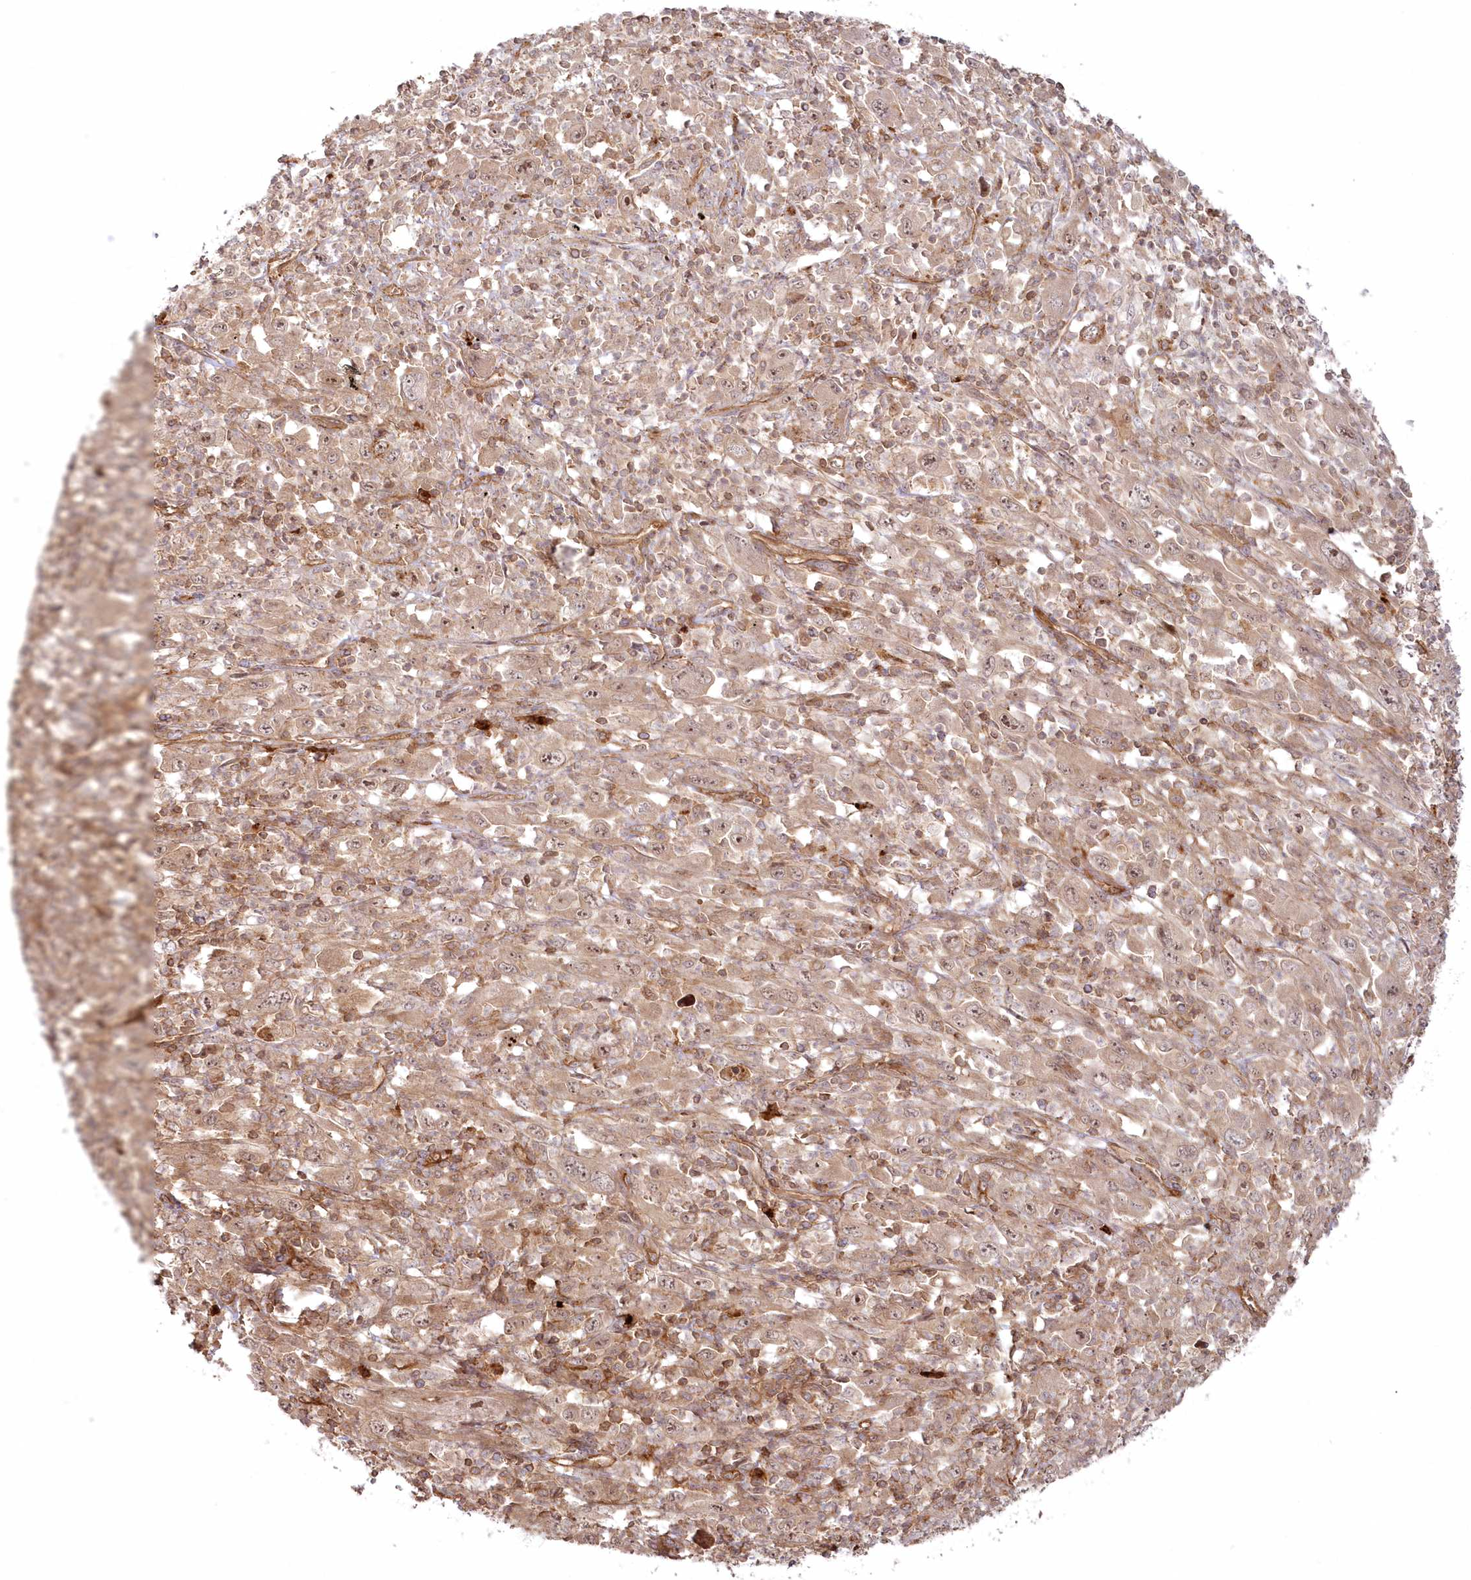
{"staining": {"intensity": "moderate", "quantity": ">75%", "location": "cytoplasmic/membranous,nuclear"}, "tissue": "melanoma", "cell_type": "Tumor cells", "image_type": "cancer", "snomed": [{"axis": "morphology", "description": "Malignant melanoma, Metastatic site"}, {"axis": "topography", "description": "Skin"}], "caption": "Brown immunohistochemical staining in melanoma reveals moderate cytoplasmic/membranous and nuclear positivity in approximately >75% of tumor cells.", "gene": "RGCC", "patient": {"sex": "female", "age": 56}}